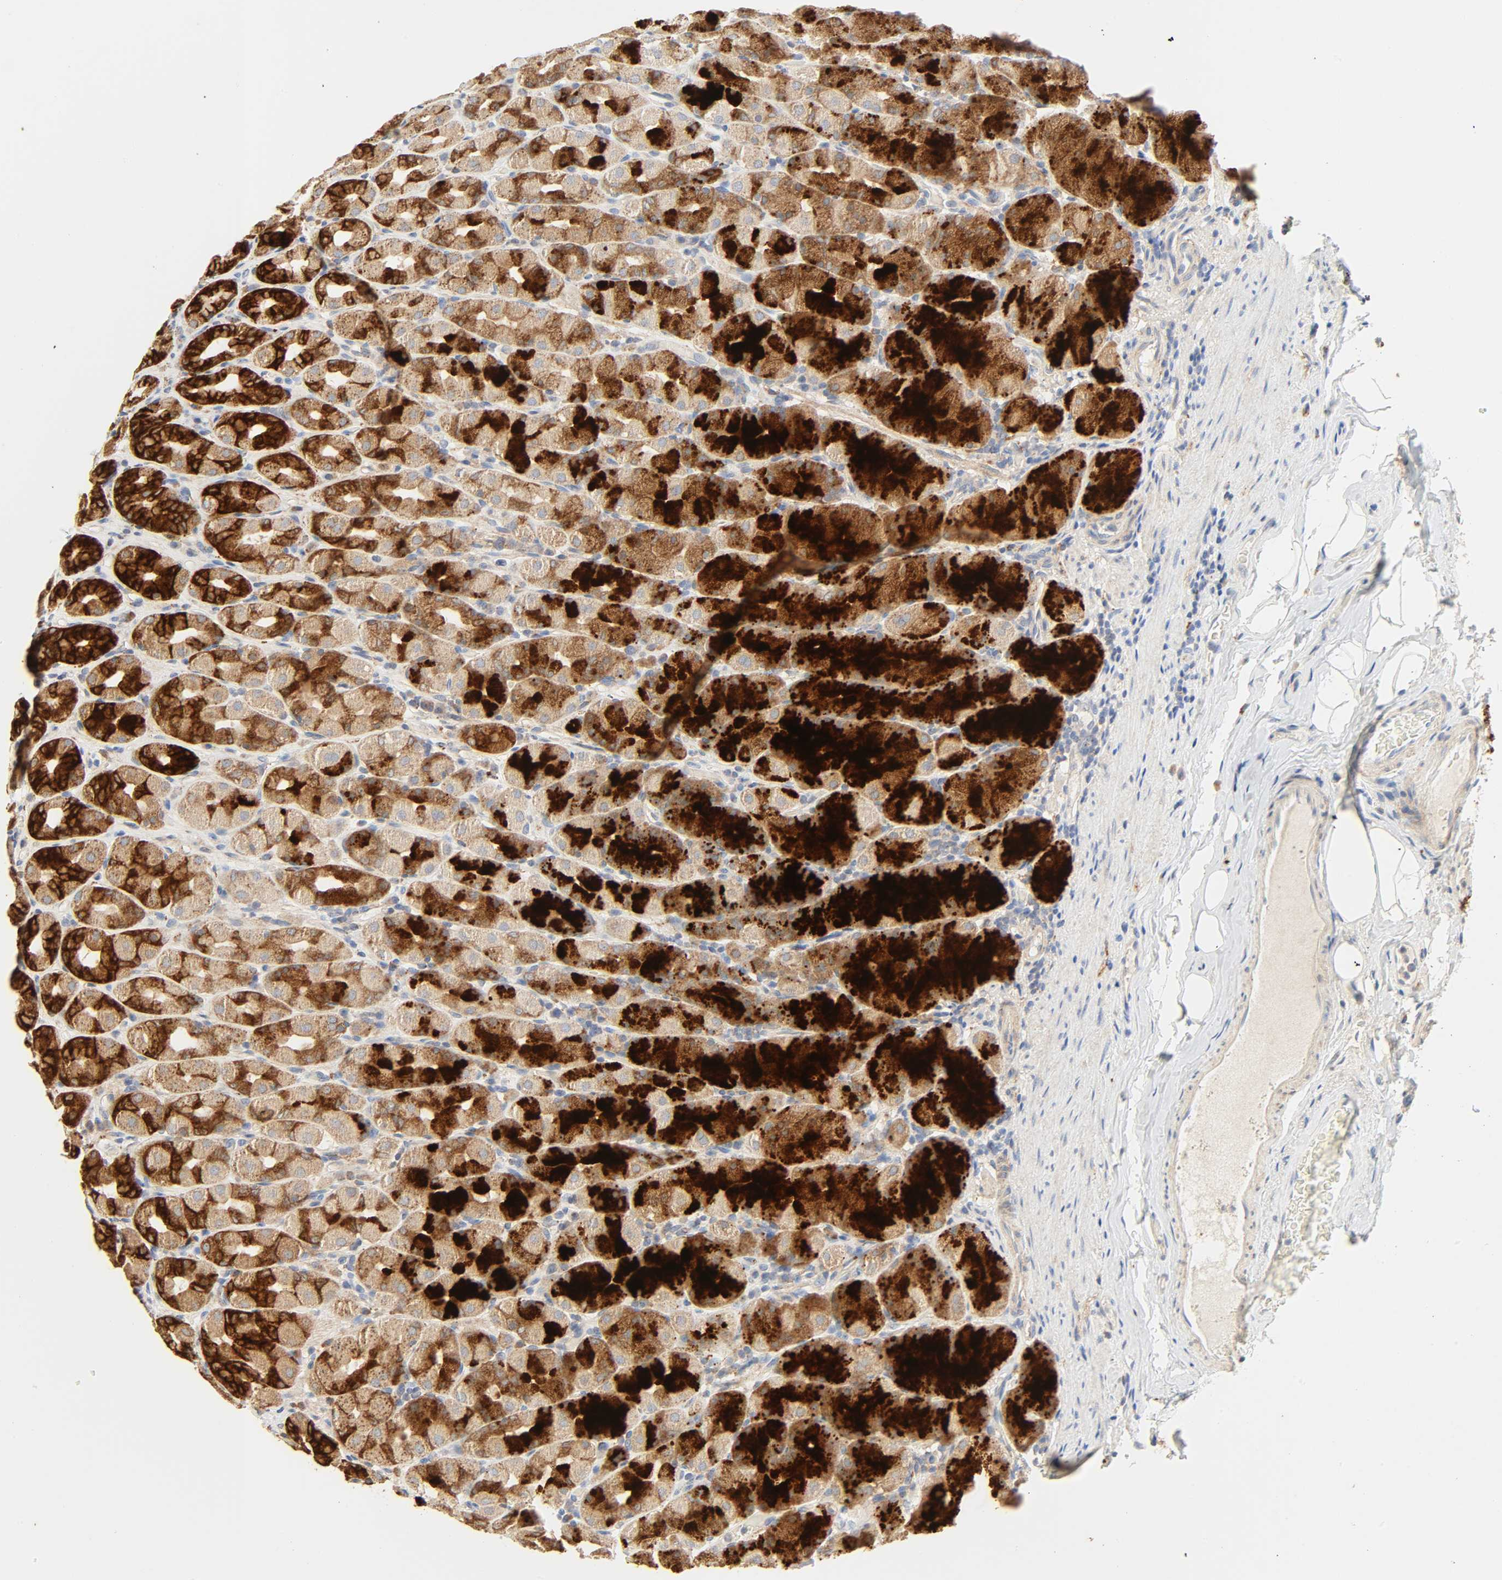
{"staining": {"intensity": "strong", "quantity": ">75%", "location": "cytoplasmic/membranous"}, "tissue": "stomach", "cell_type": "Glandular cells", "image_type": "normal", "snomed": [{"axis": "morphology", "description": "Normal tissue, NOS"}, {"axis": "topography", "description": "Stomach, upper"}], "caption": "Human stomach stained for a protein (brown) exhibits strong cytoplasmic/membranous positive positivity in approximately >75% of glandular cells.", "gene": "CAMK2A", "patient": {"sex": "male", "age": 68}}